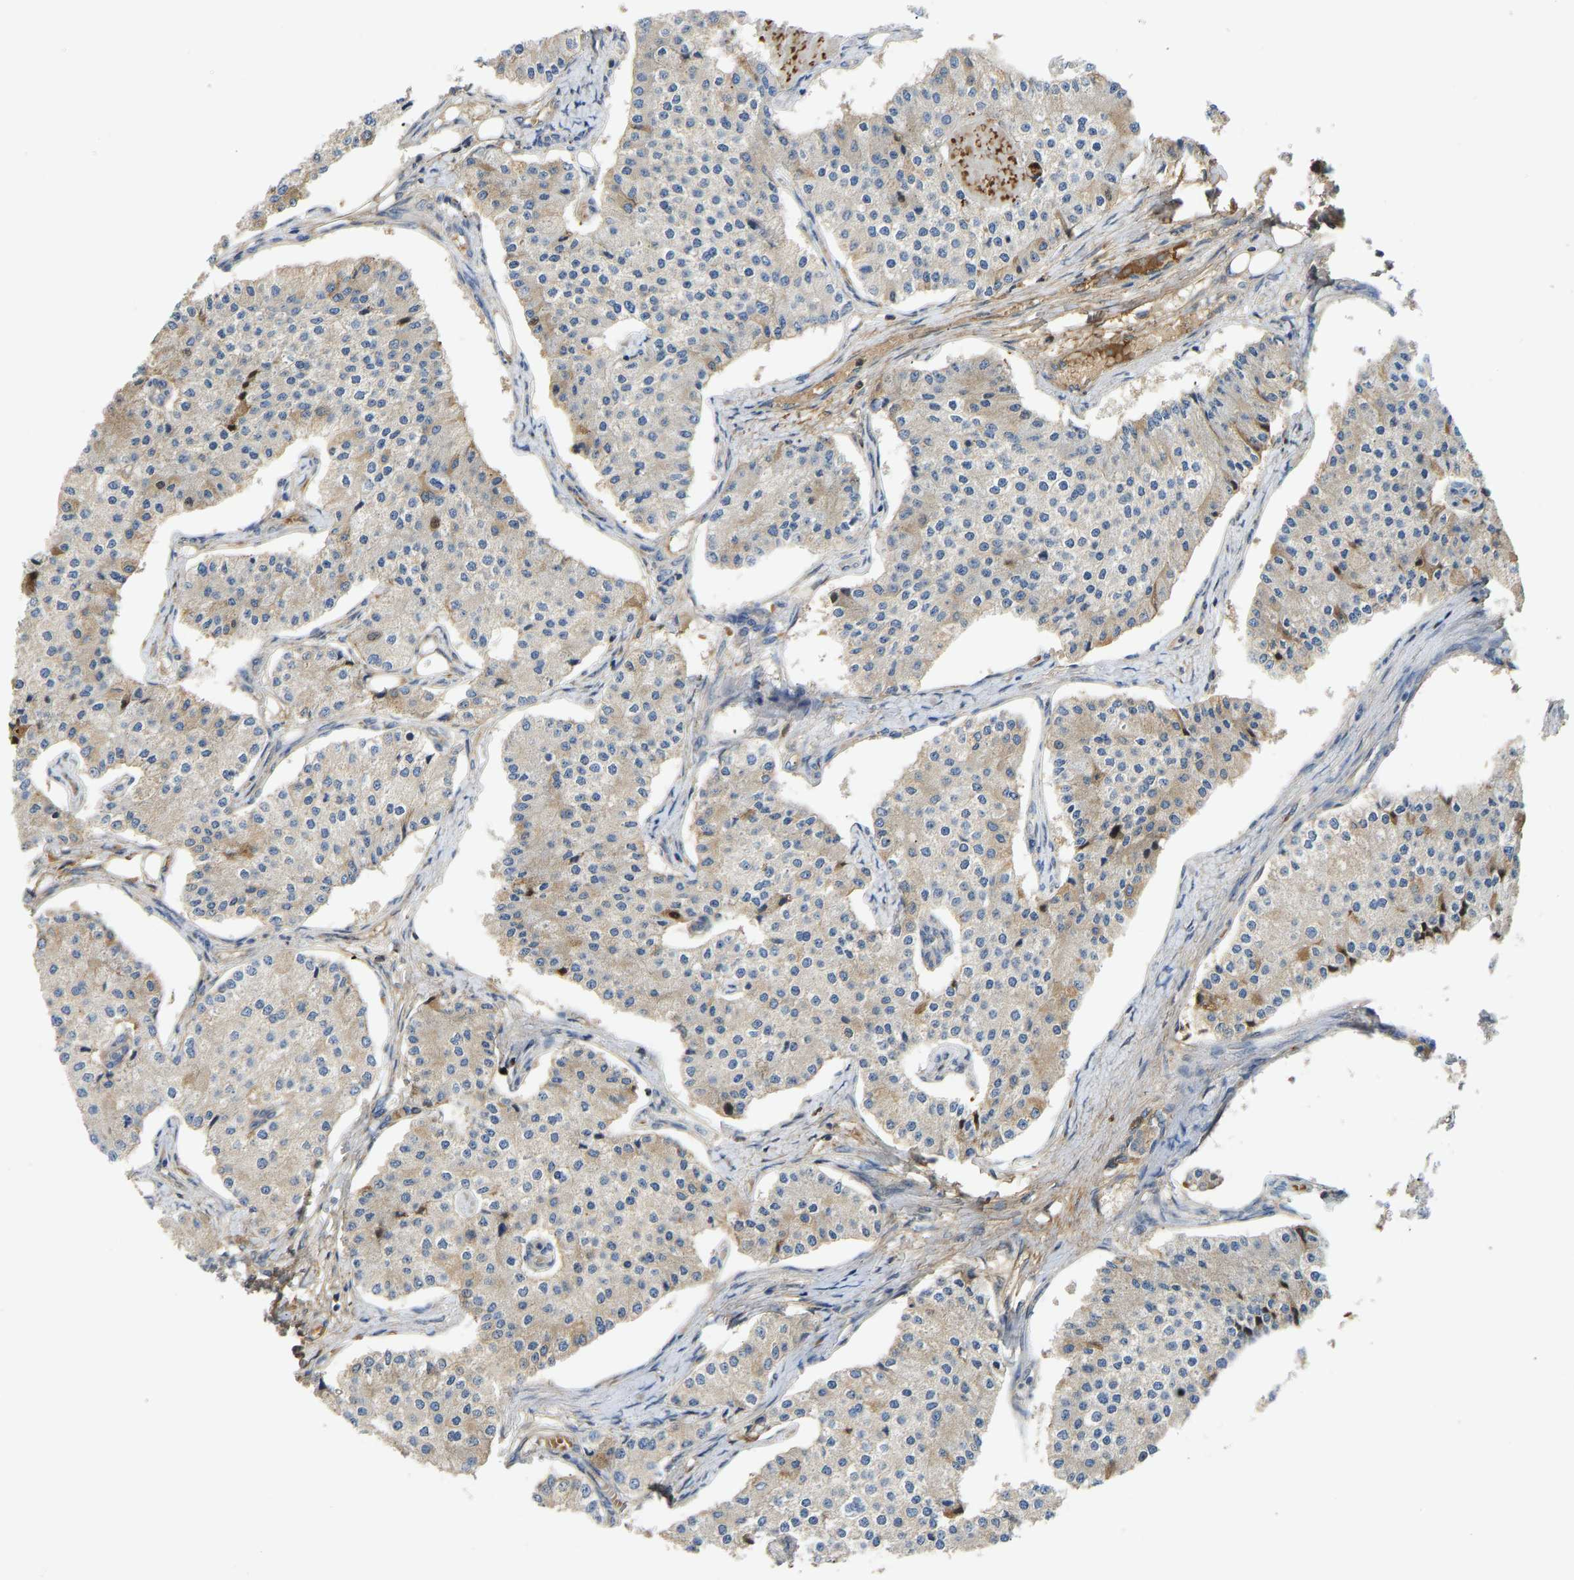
{"staining": {"intensity": "weak", "quantity": ">75%", "location": "cytoplasmic/membranous"}, "tissue": "carcinoid", "cell_type": "Tumor cells", "image_type": "cancer", "snomed": [{"axis": "morphology", "description": "Carcinoid, malignant, NOS"}, {"axis": "topography", "description": "Colon"}], "caption": "Immunohistochemistry image of human malignant carcinoid stained for a protein (brown), which reveals low levels of weak cytoplasmic/membranous expression in about >75% of tumor cells.", "gene": "VCPKMT", "patient": {"sex": "female", "age": 52}}